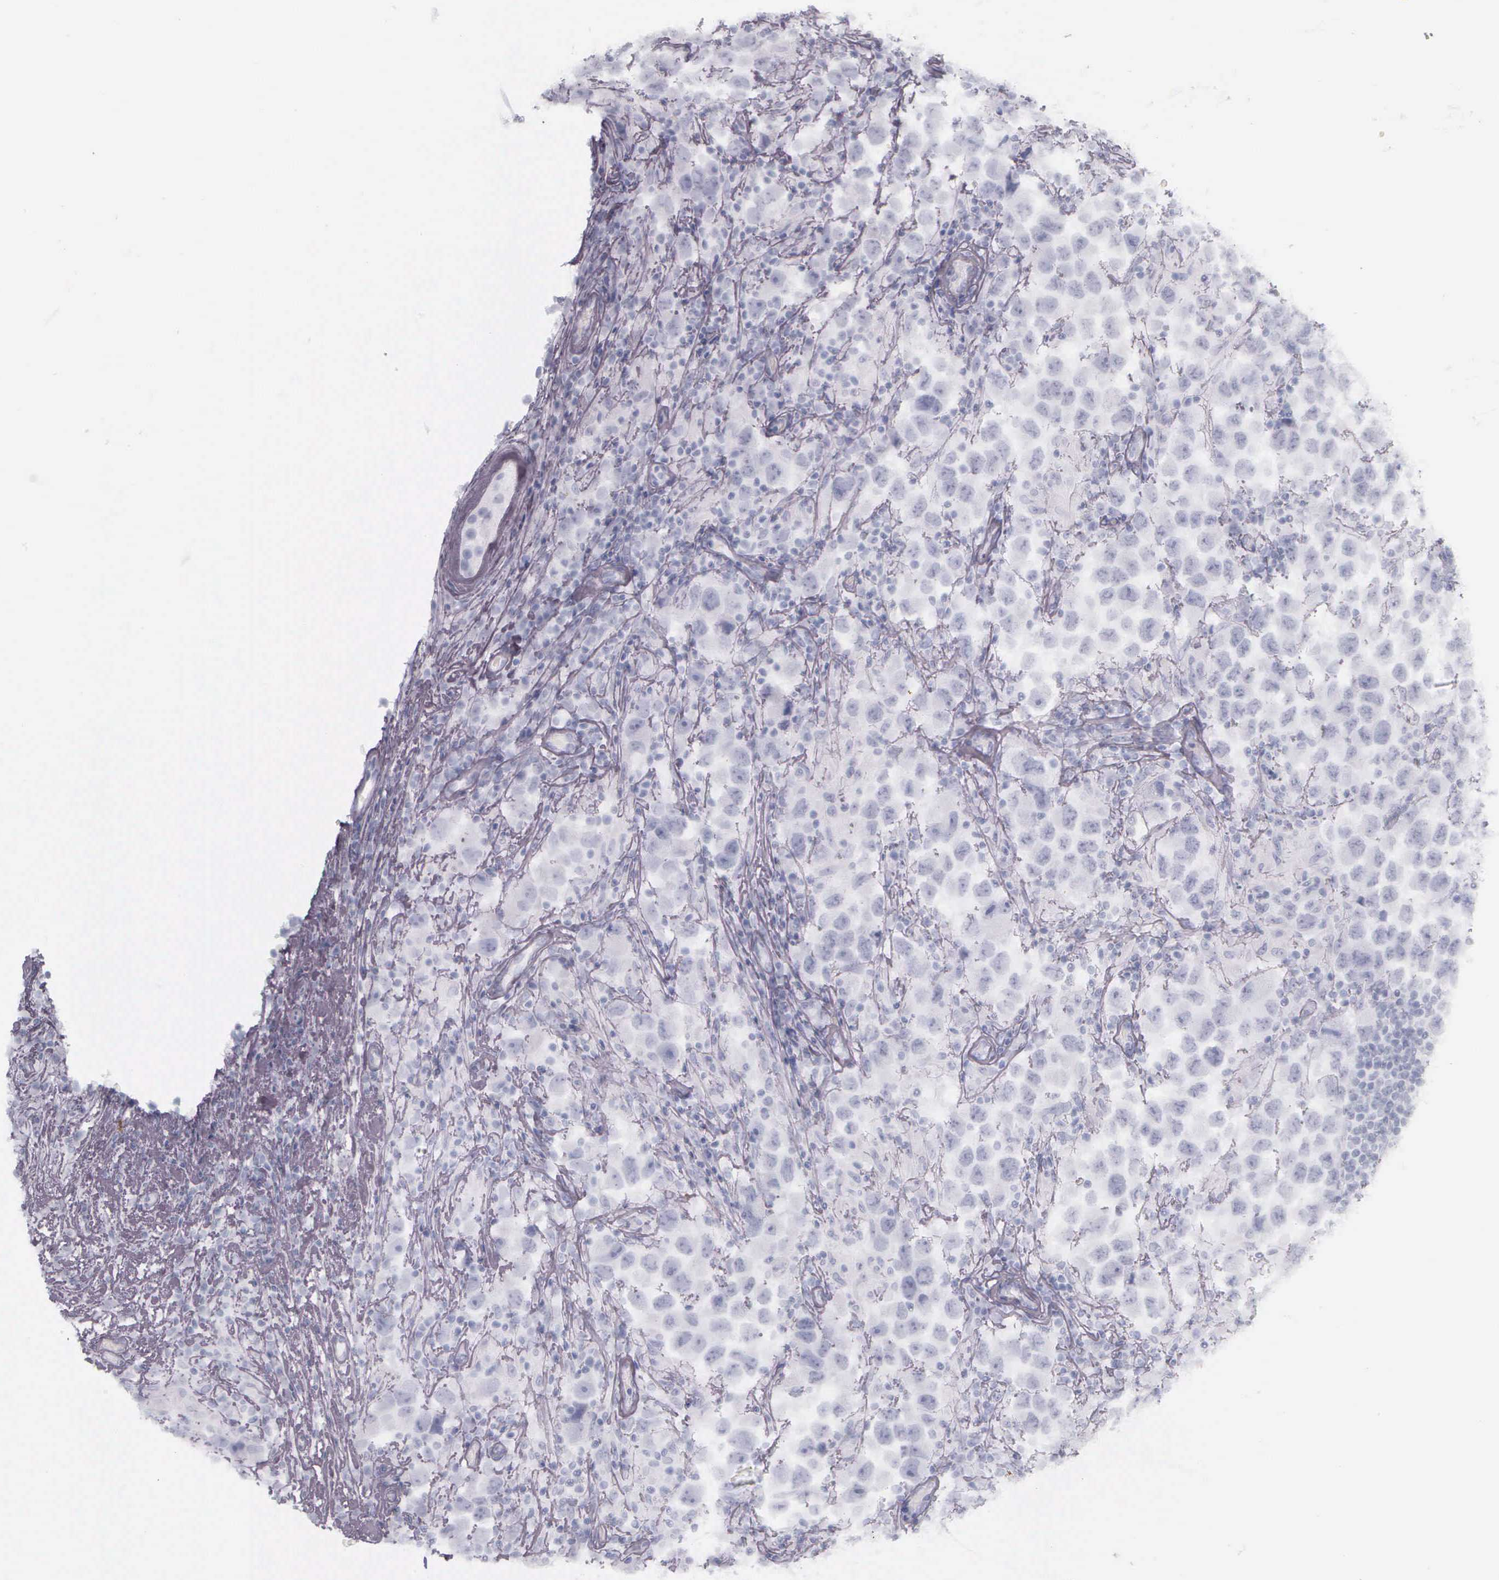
{"staining": {"intensity": "negative", "quantity": "none", "location": "none"}, "tissue": "testis cancer", "cell_type": "Tumor cells", "image_type": "cancer", "snomed": [{"axis": "morphology", "description": "Carcinoma, Embryonal, NOS"}, {"axis": "topography", "description": "Testis"}], "caption": "There is no significant expression in tumor cells of testis cancer.", "gene": "KRT14", "patient": {"sex": "male", "age": 21}}